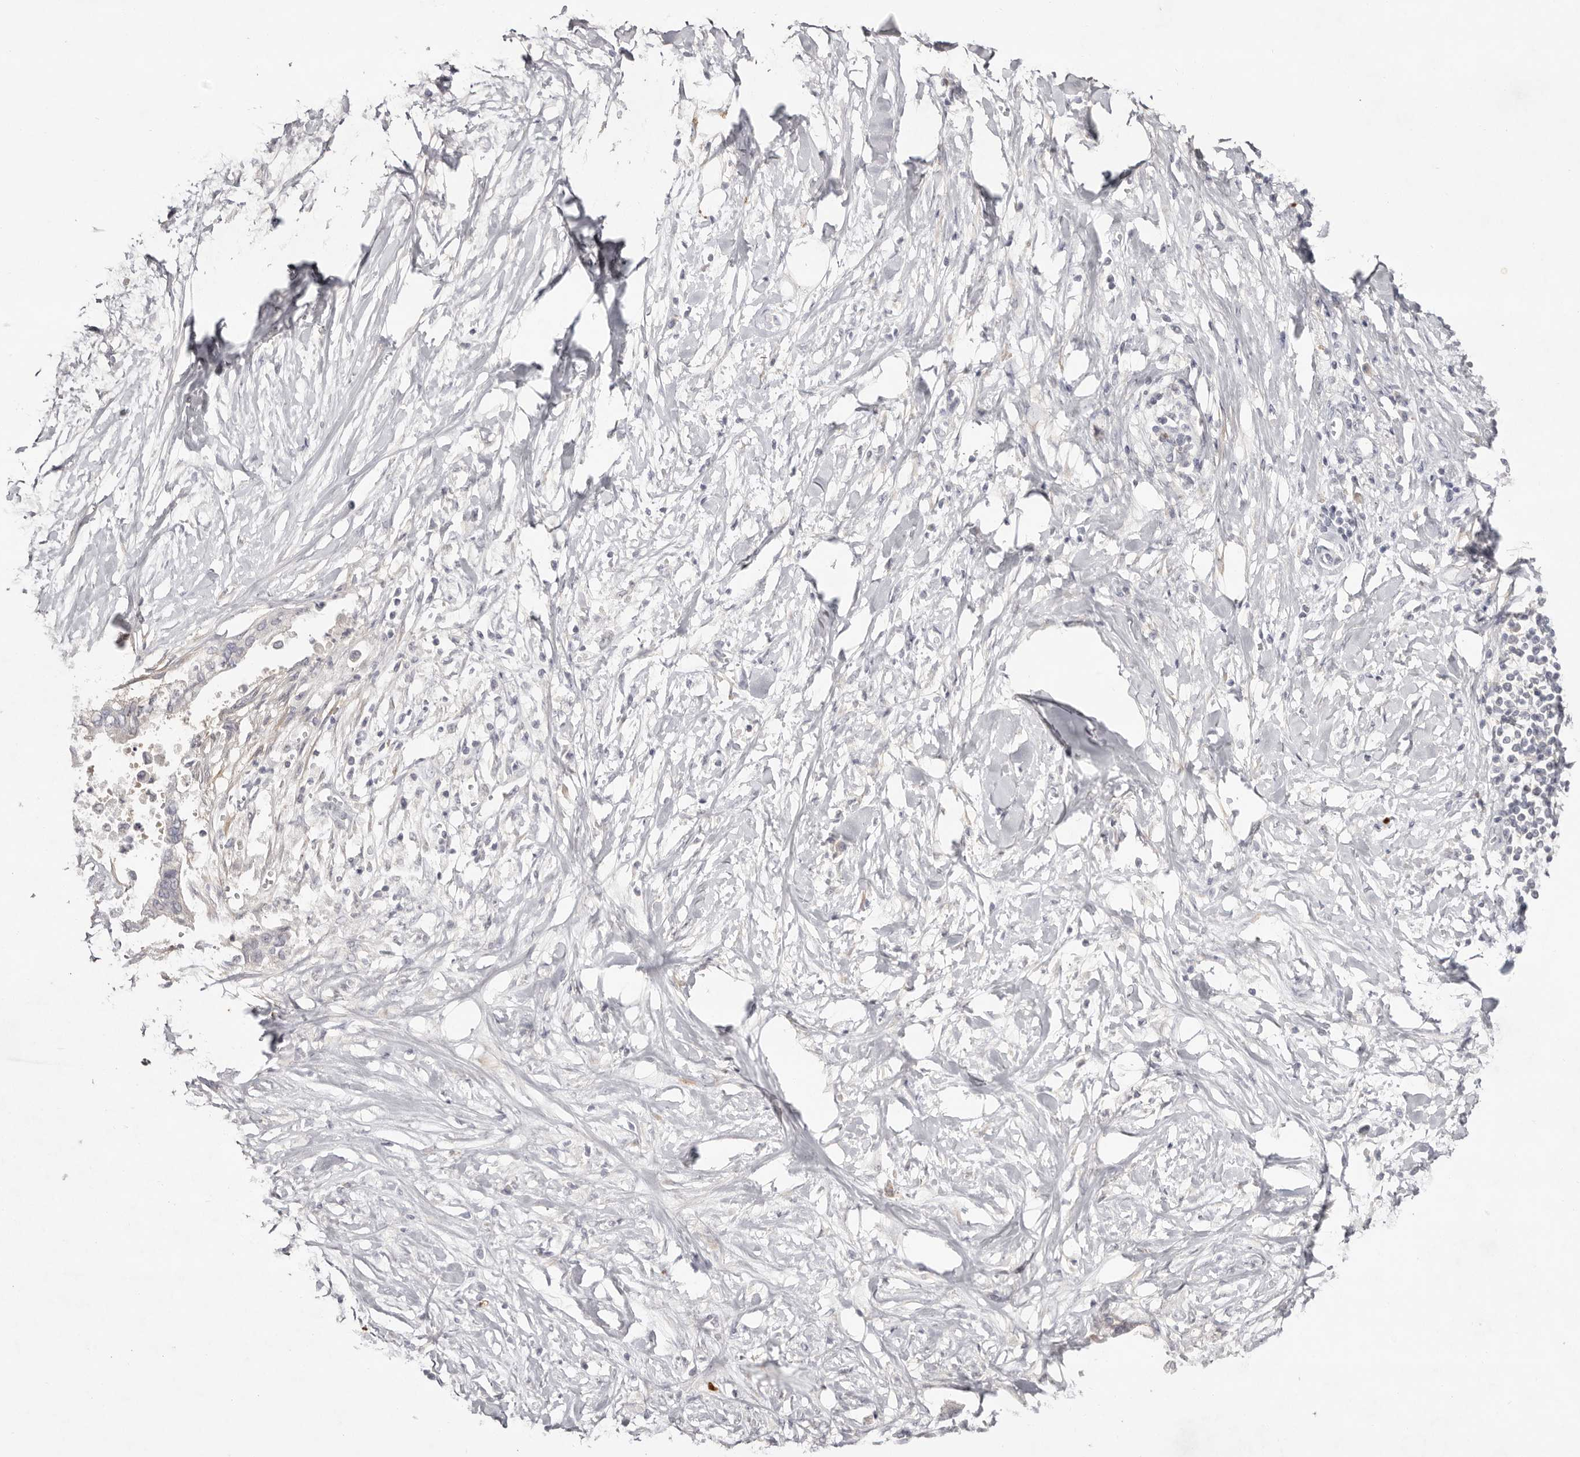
{"staining": {"intensity": "negative", "quantity": "none", "location": "none"}, "tissue": "pancreatic cancer", "cell_type": "Tumor cells", "image_type": "cancer", "snomed": [{"axis": "morphology", "description": "Normal tissue, NOS"}, {"axis": "morphology", "description": "Adenocarcinoma, NOS"}, {"axis": "topography", "description": "Pancreas"}, {"axis": "topography", "description": "Peripheral nerve tissue"}], "caption": "An image of pancreatic cancer stained for a protein shows no brown staining in tumor cells. (Brightfield microscopy of DAB IHC at high magnification).", "gene": "SCUBE2", "patient": {"sex": "male", "age": 59}}